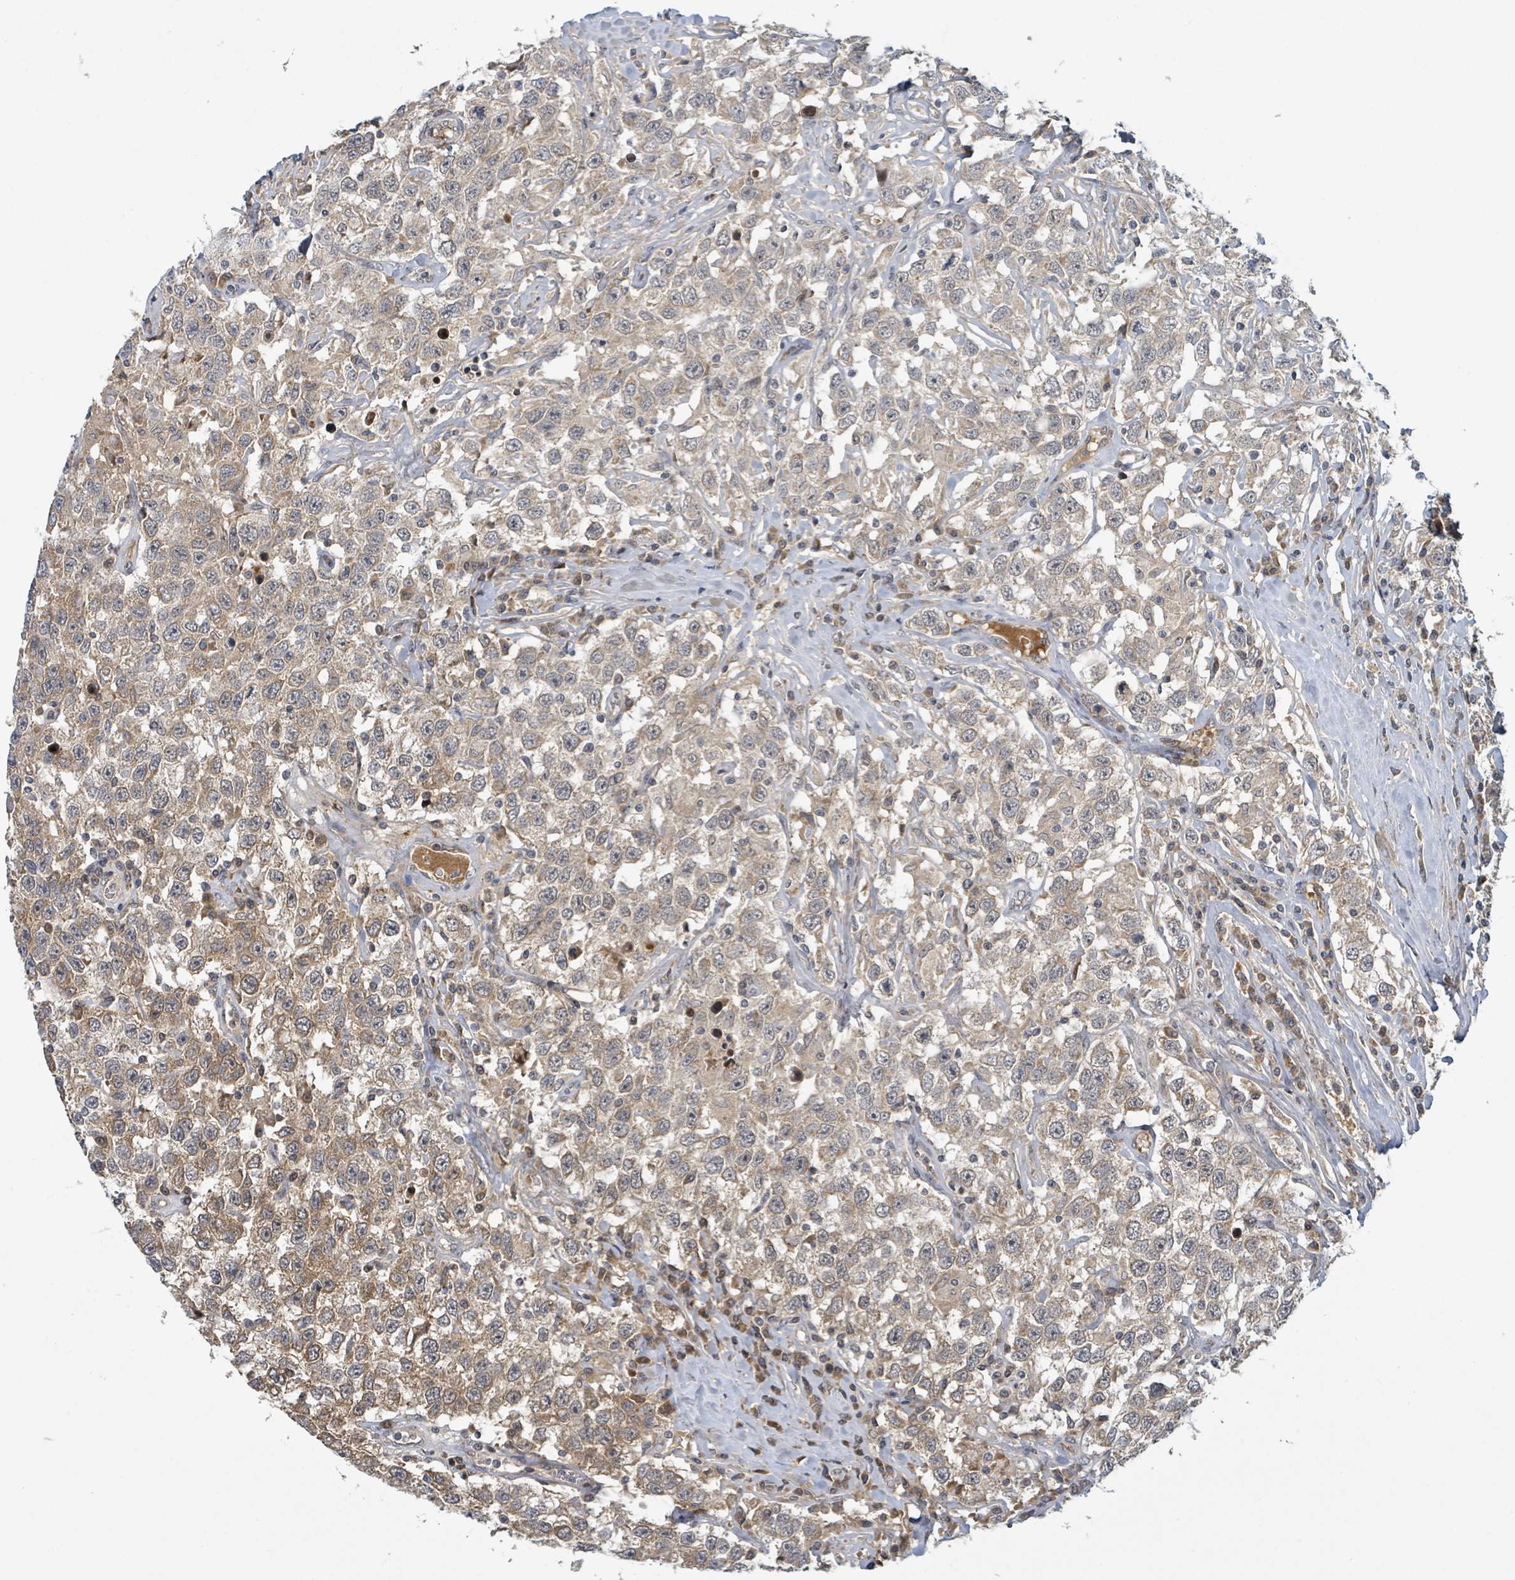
{"staining": {"intensity": "weak", "quantity": ">75%", "location": "cytoplasmic/membranous"}, "tissue": "testis cancer", "cell_type": "Tumor cells", "image_type": "cancer", "snomed": [{"axis": "morphology", "description": "Seminoma, NOS"}, {"axis": "topography", "description": "Testis"}], "caption": "Testis cancer (seminoma) was stained to show a protein in brown. There is low levels of weak cytoplasmic/membranous expression in approximately >75% of tumor cells.", "gene": "ITGA11", "patient": {"sex": "male", "age": 41}}